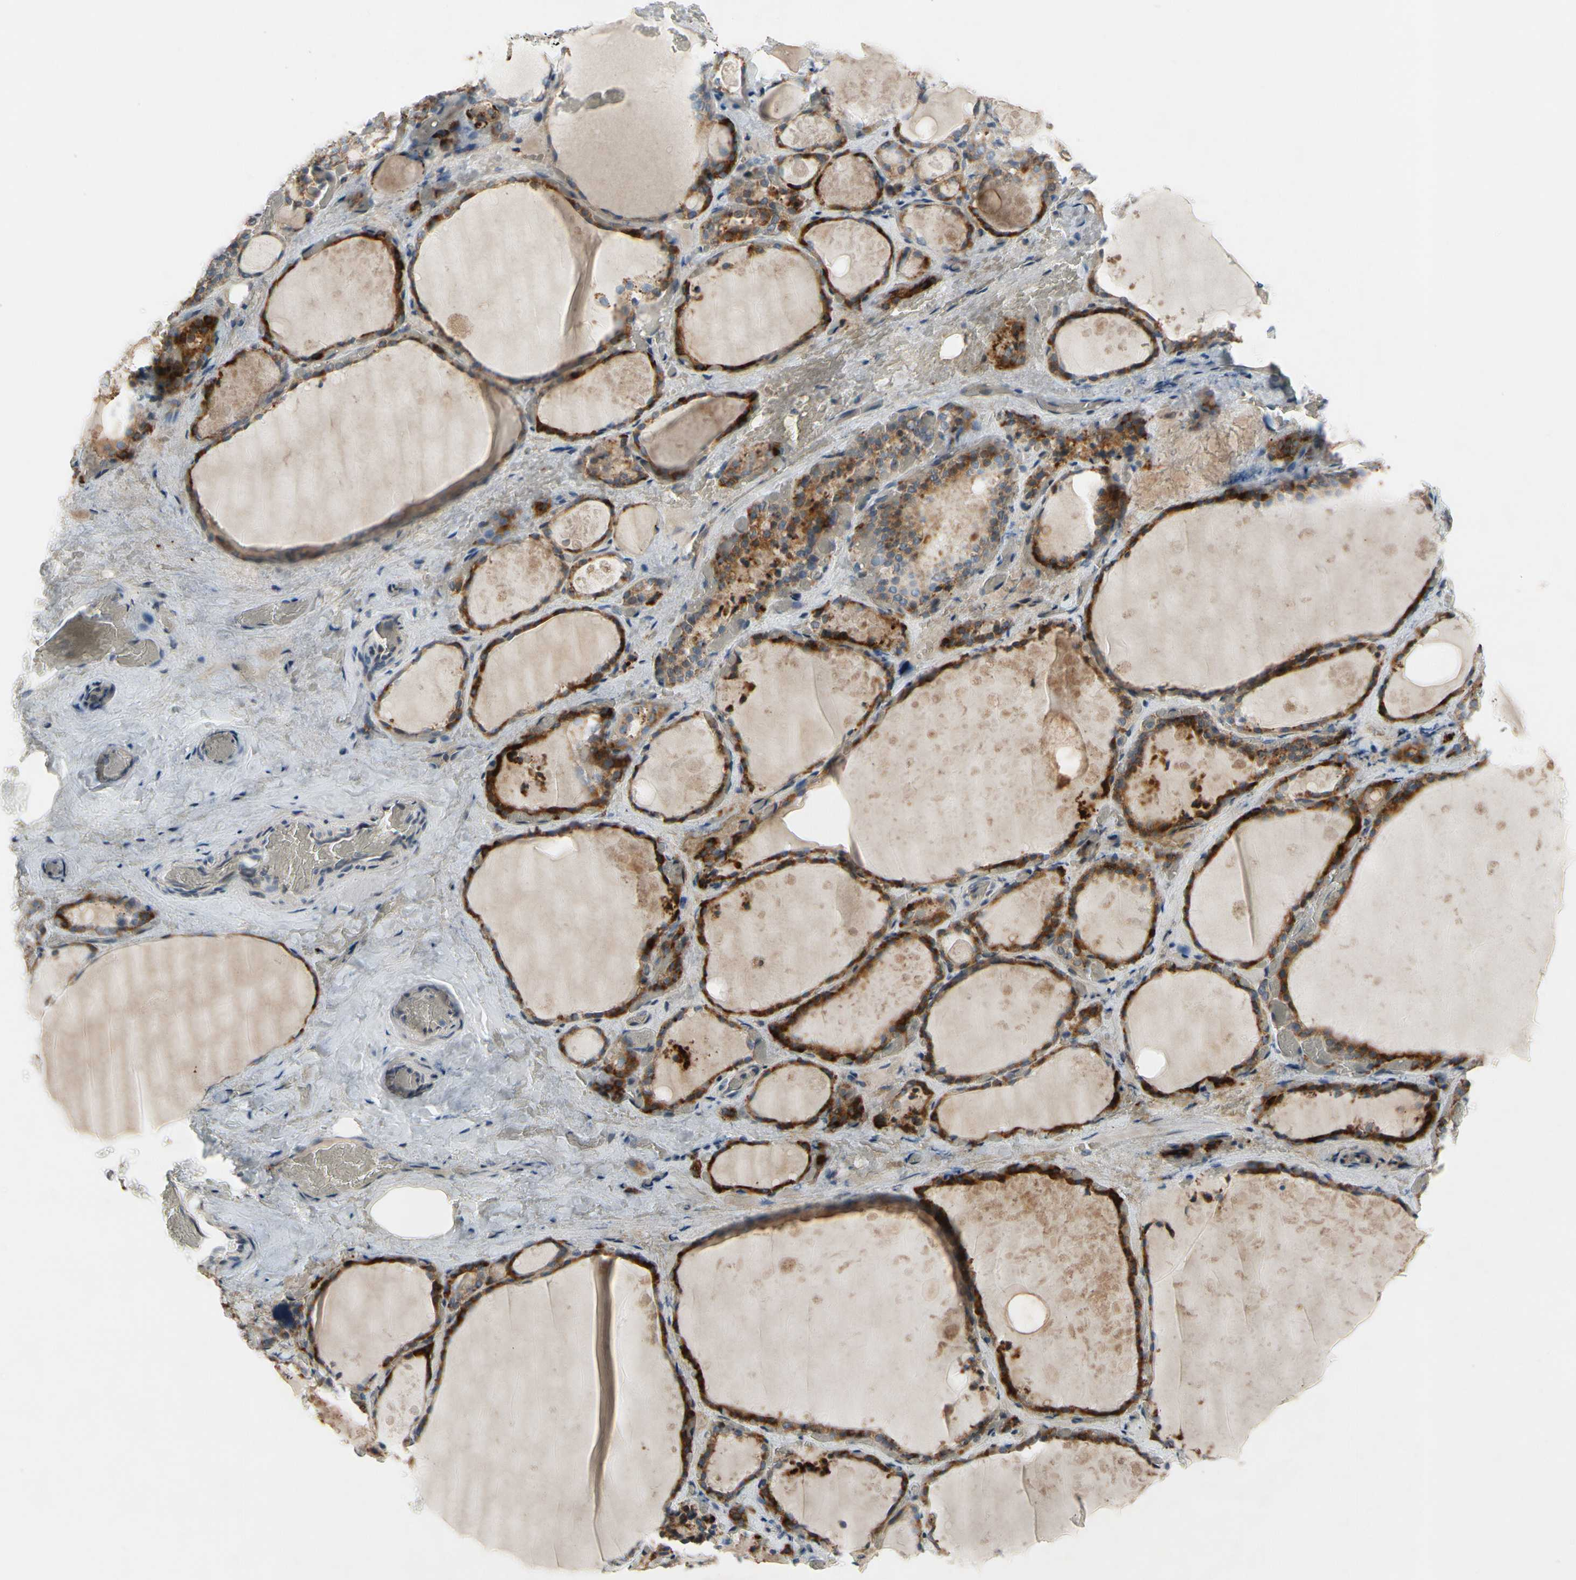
{"staining": {"intensity": "strong", "quantity": ">75%", "location": "cytoplasmic/membranous"}, "tissue": "thyroid gland", "cell_type": "Glandular cells", "image_type": "normal", "snomed": [{"axis": "morphology", "description": "Normal tissue, NOS"}, {"axis": "topography", "description": "Thyroid gland"}], "caption": "Strong cytoplasmic/membranous positivity for a protein is present in about >75% of glandular cells of normal thyroid gland using immunohistochemistry.", "gene": "PIP5K1B", "patient": {"sex": "male", "age": 61}}